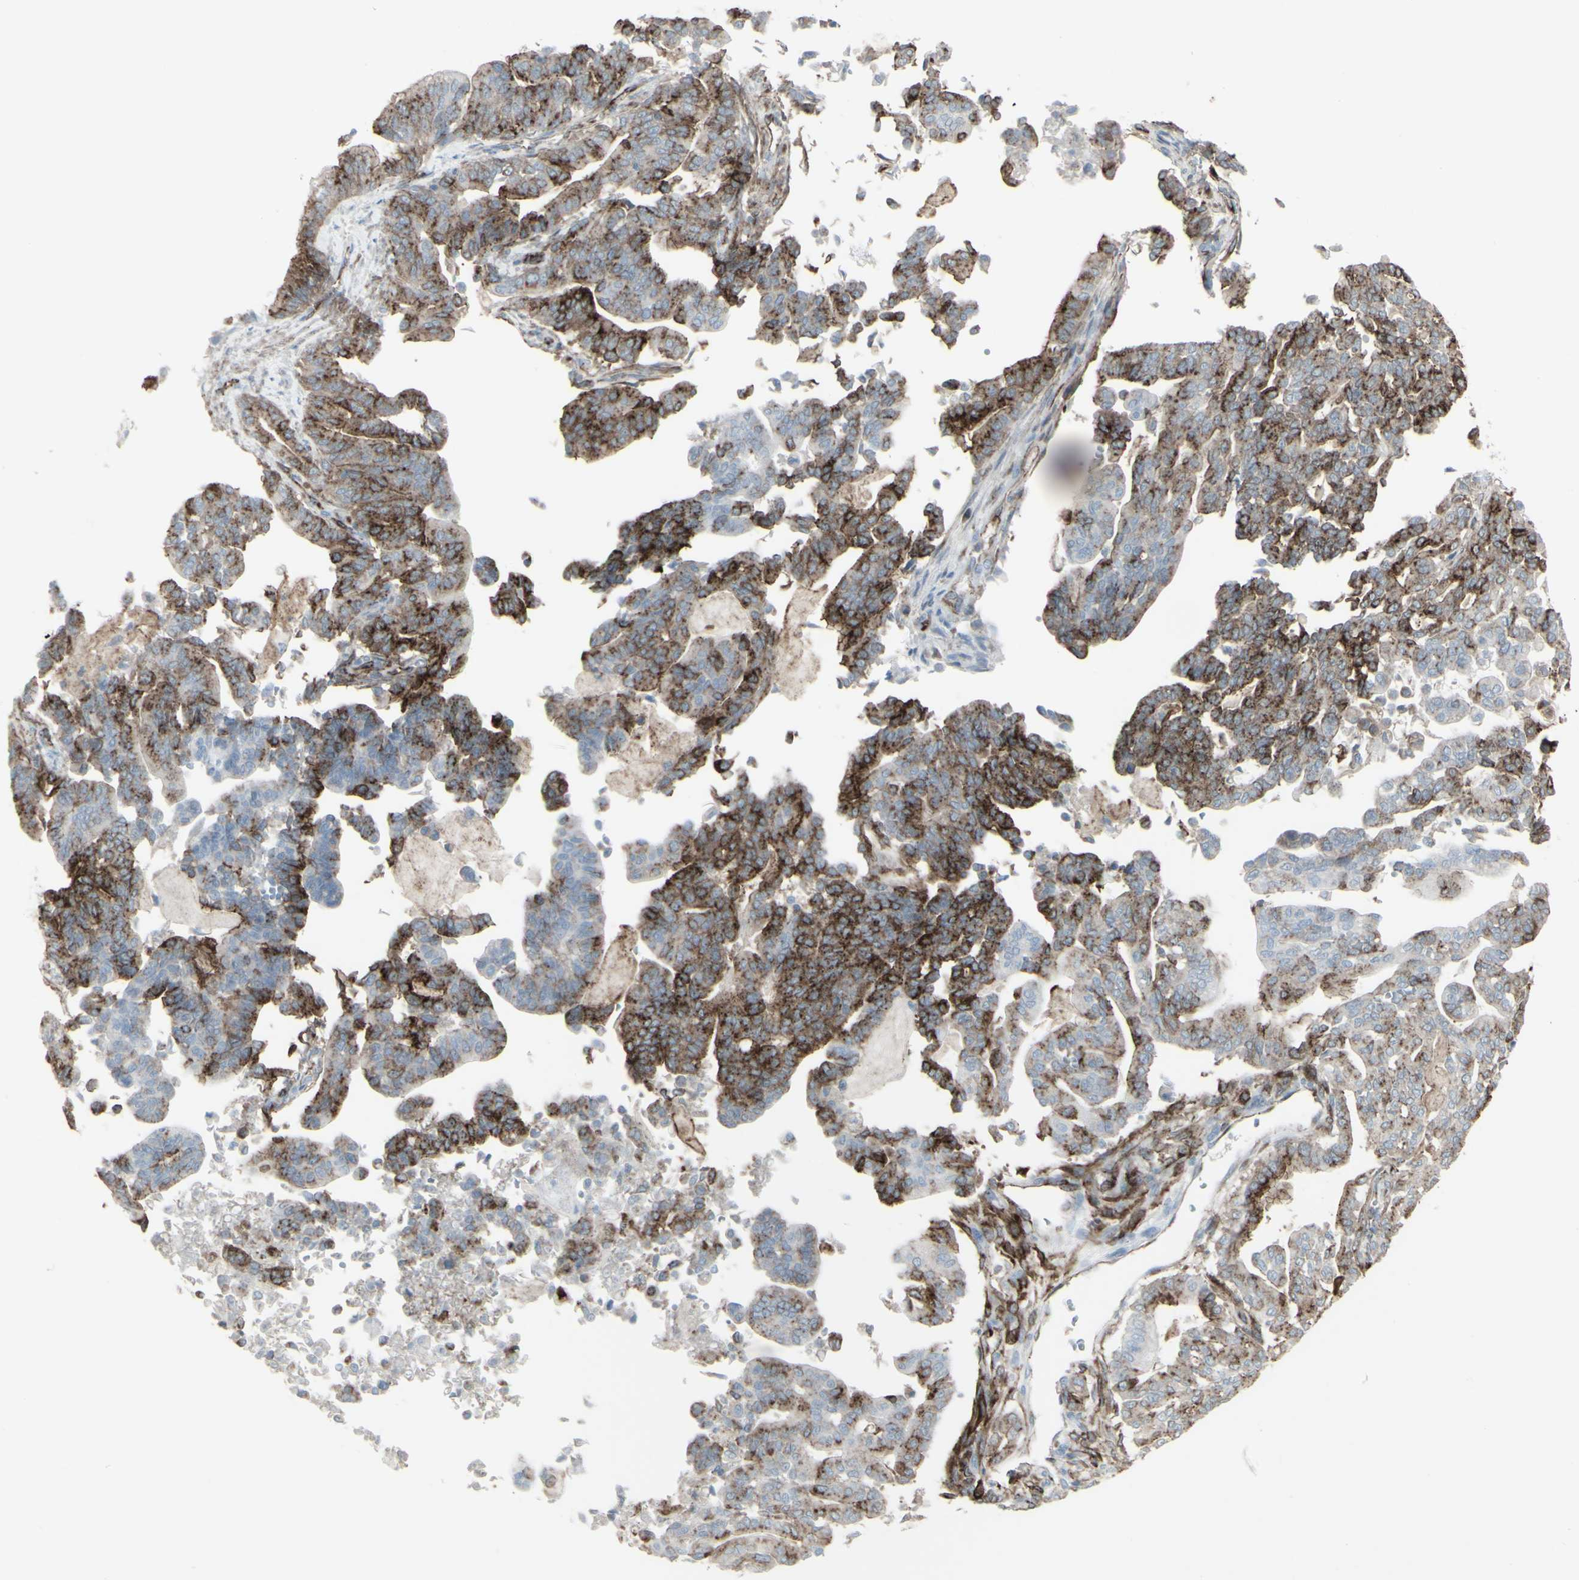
{"staining": {"intensity": "moderate", "quantity": "25%-75%", "location": "cytoplasmic/membranous"}, "tissue": "pancreatic cancer", "cell_type": "Tumor cells", "image_type": "cancer", "snomed": [{"axis": "morphology", "description": "Adenocarcinoma, NOS"}, {"axis": "topography", "description": "Pancreas"}], "caption": "This micrograph demonstrates IHC staining of human pancreatic adenocarcinoma, with medium moderate cytoplasmic/membranous expression in approximately 25%-75% of tumor cells.", "gene": "GJA1", "patient": {"sex": "male", "age": 63}}